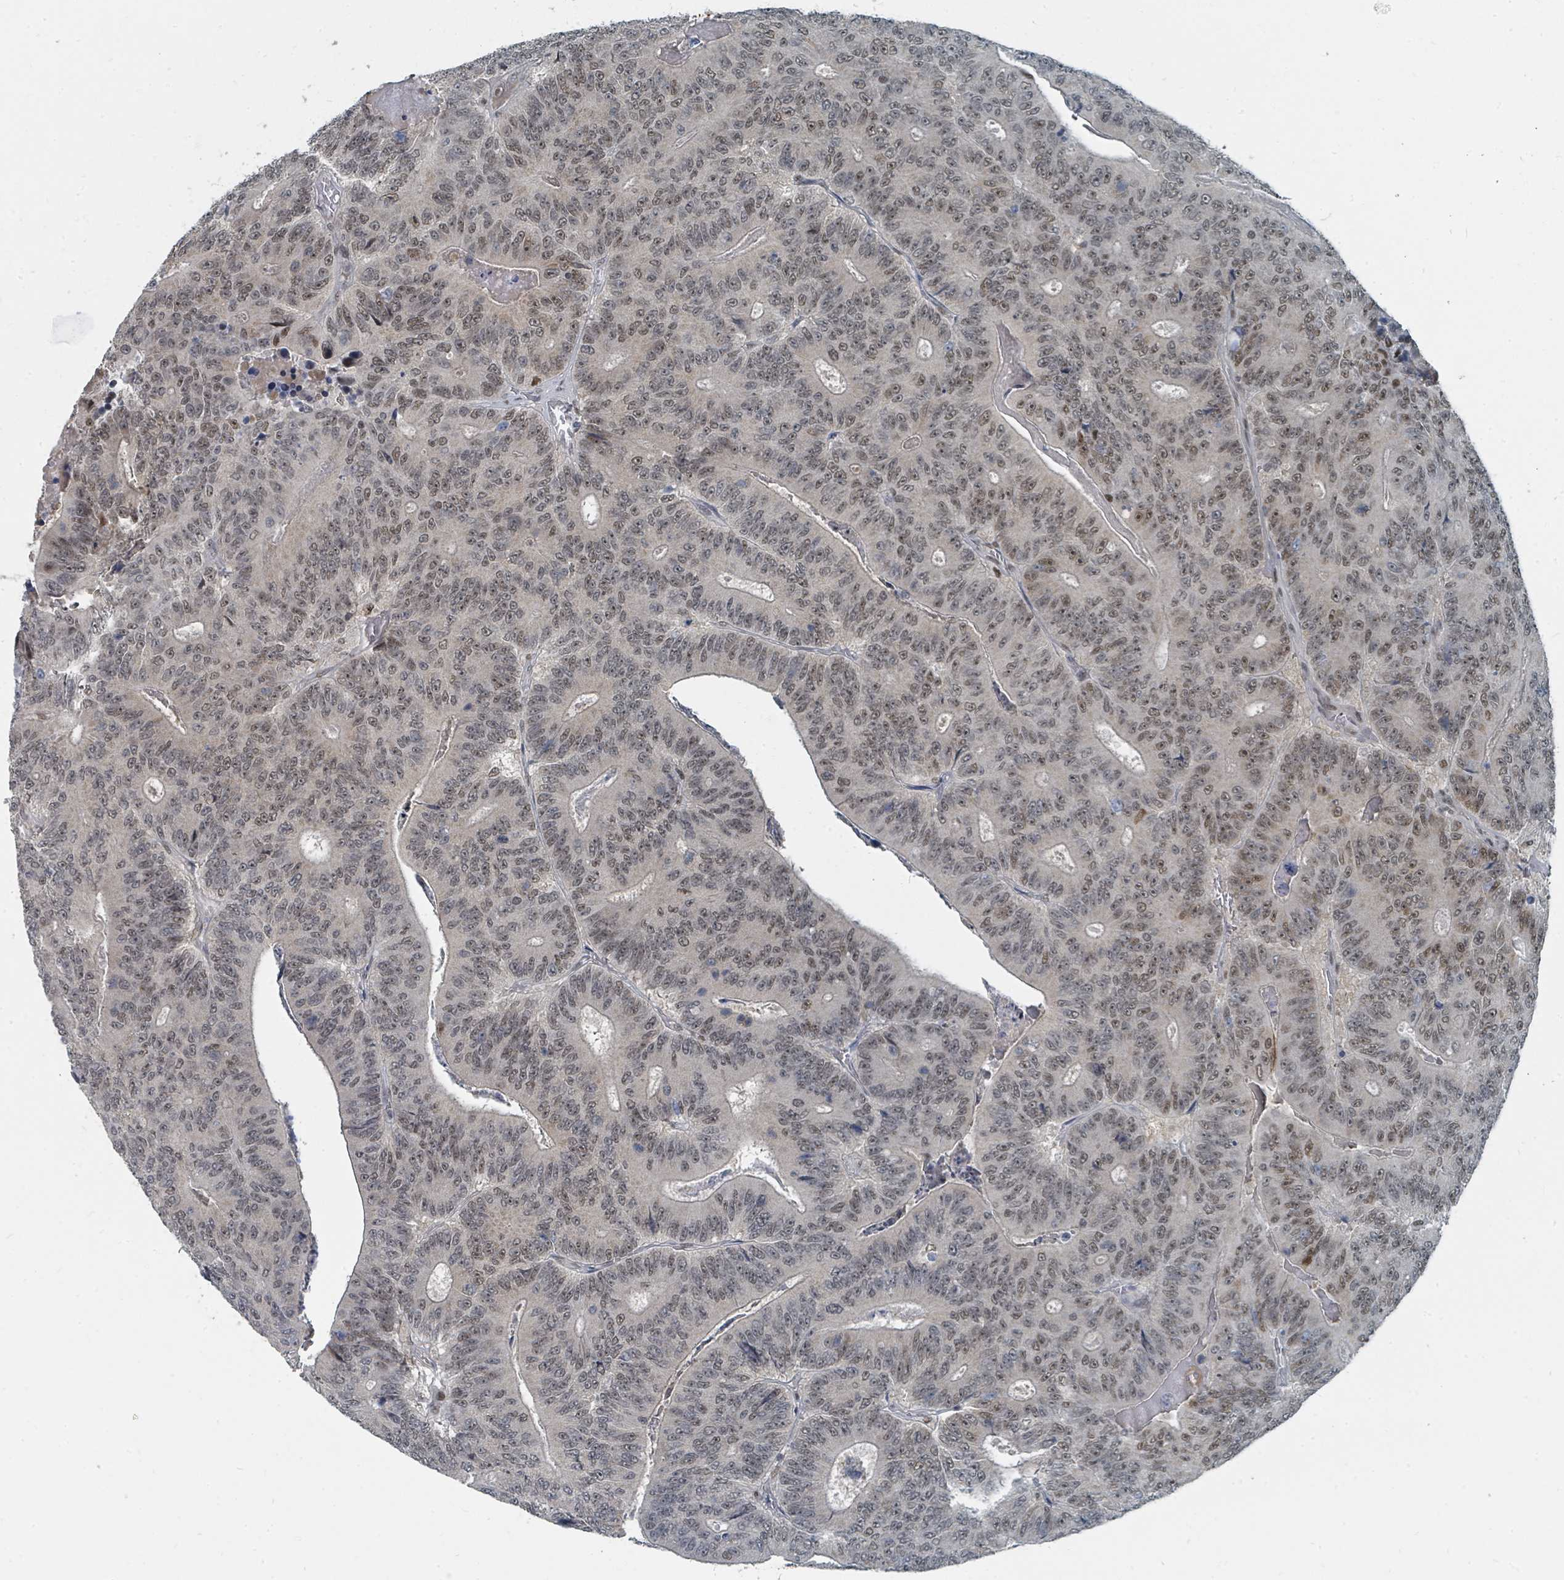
{"staining": {"intensity": "moderate", "quantity": ">75%", "location": "cytoplasmic/membranous,nuclear"}, "tissue": "colorectal cancer", "cell_type": "Tumor cells", "image_type": "cancer", "snomed": [{"axis": "morphology", "description": "Adenocarcinoma, NOS"}, {"axis": "topography", "description": "Colon"}], "caption": "Human colorectal cancer (adenocarcinoma) stained with a protein marker exhibits moderate staining in tumor cells.", "gene": "UCK1", "patient": {"sex": "male", "age": 83}}